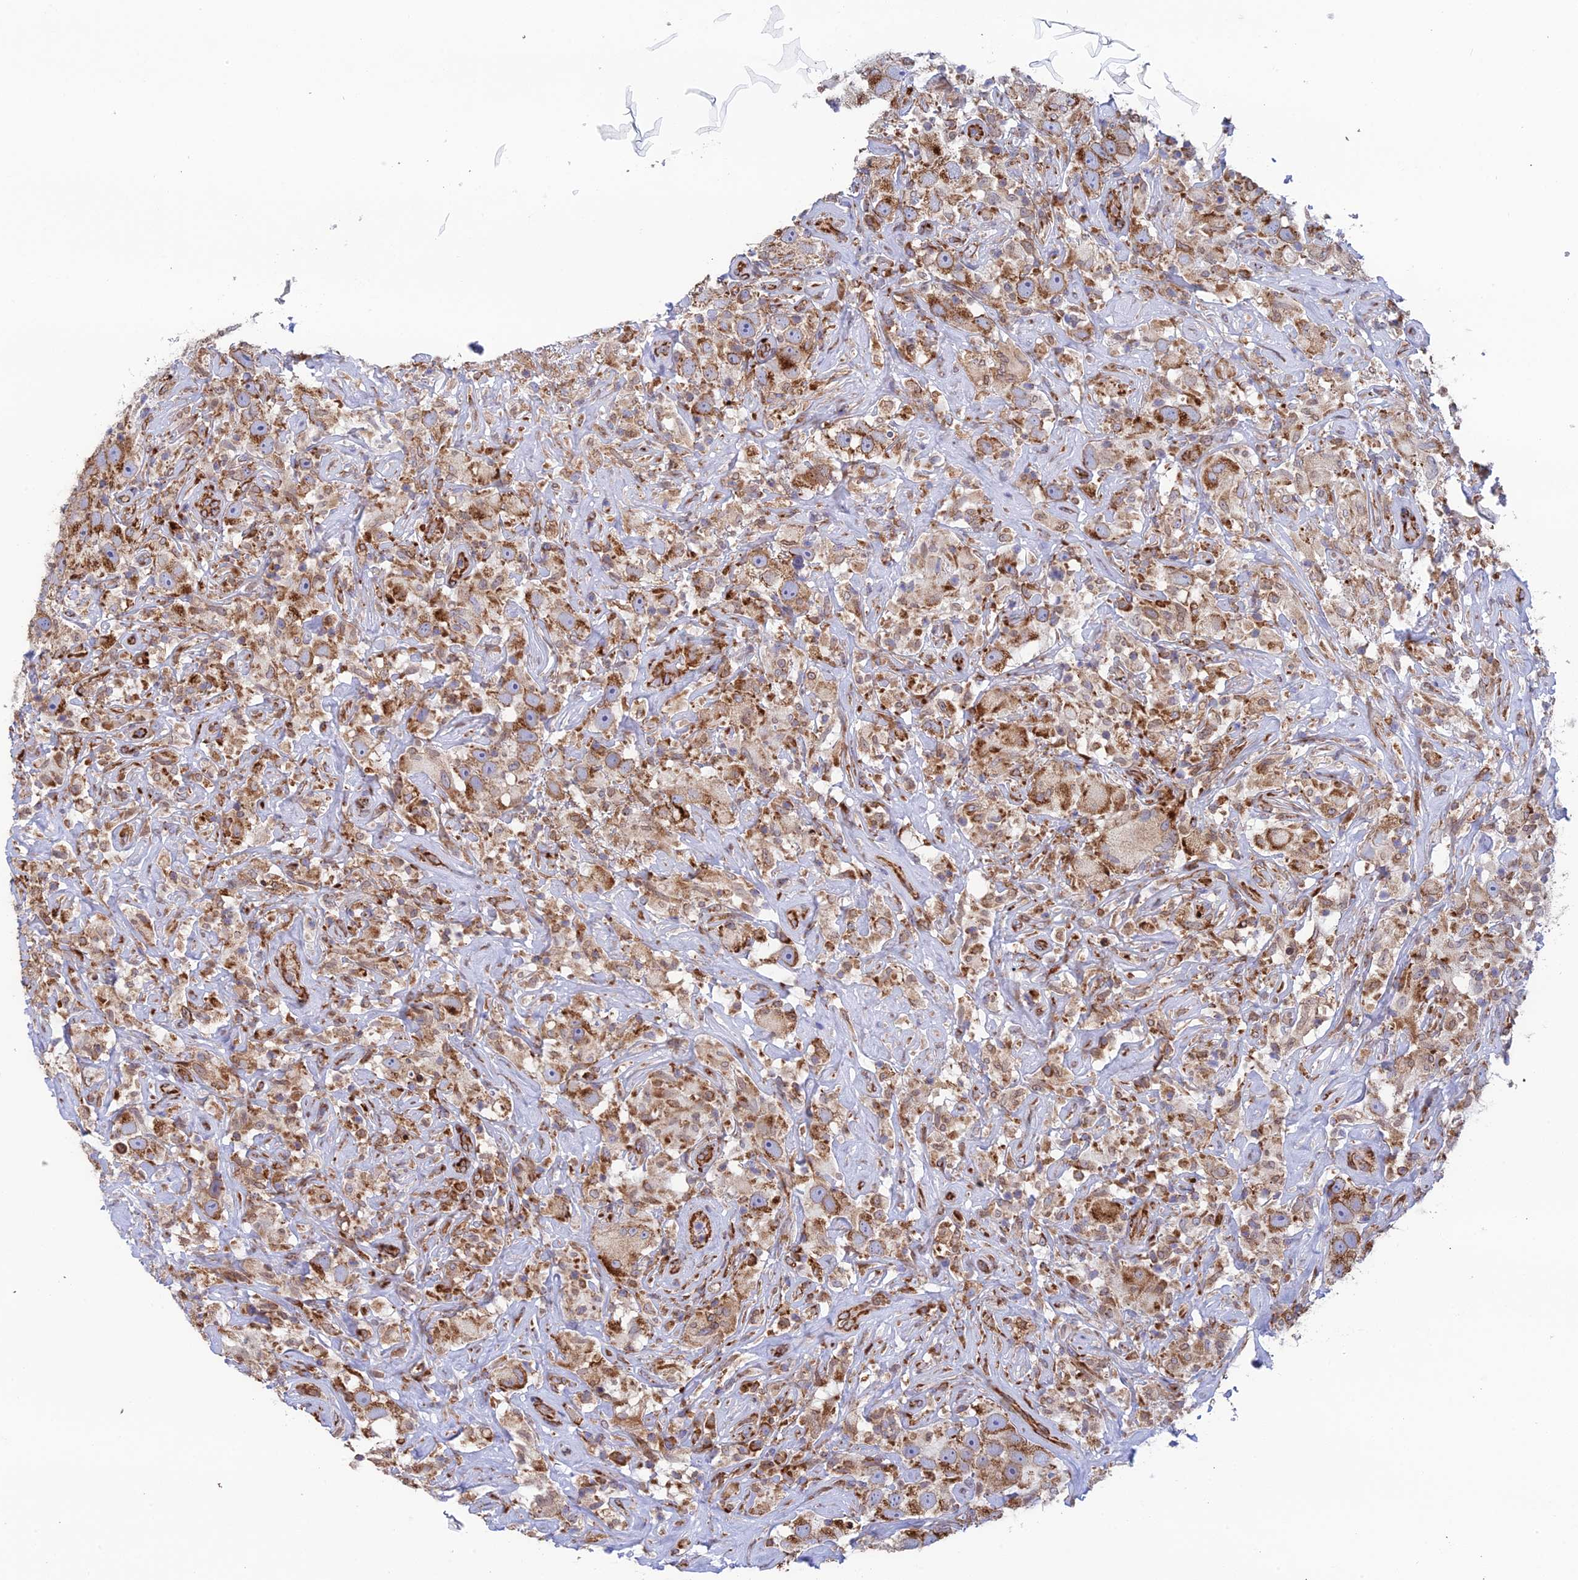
{"staining": {"intensity": "strong", "quantity": "25%-75%", "location": "cytoplasmic/membranous"}, "tissue": "testis cancer", "cell_type": "Tumor cells", "image_type": "cancer", "snomed": [{"axis": "morphology", "description": "Seminoma, NOS"}, {"axis": "topography", "description": "Testis"}], "caption": "An IHC image of tumor tissue is shown. Protein staining in brown shows strong cytoplasmic/membranous positivity in testis cancer within tumor cells.", "gene": "CCDC69", "patient": {"sex": "male", "age": 49}}